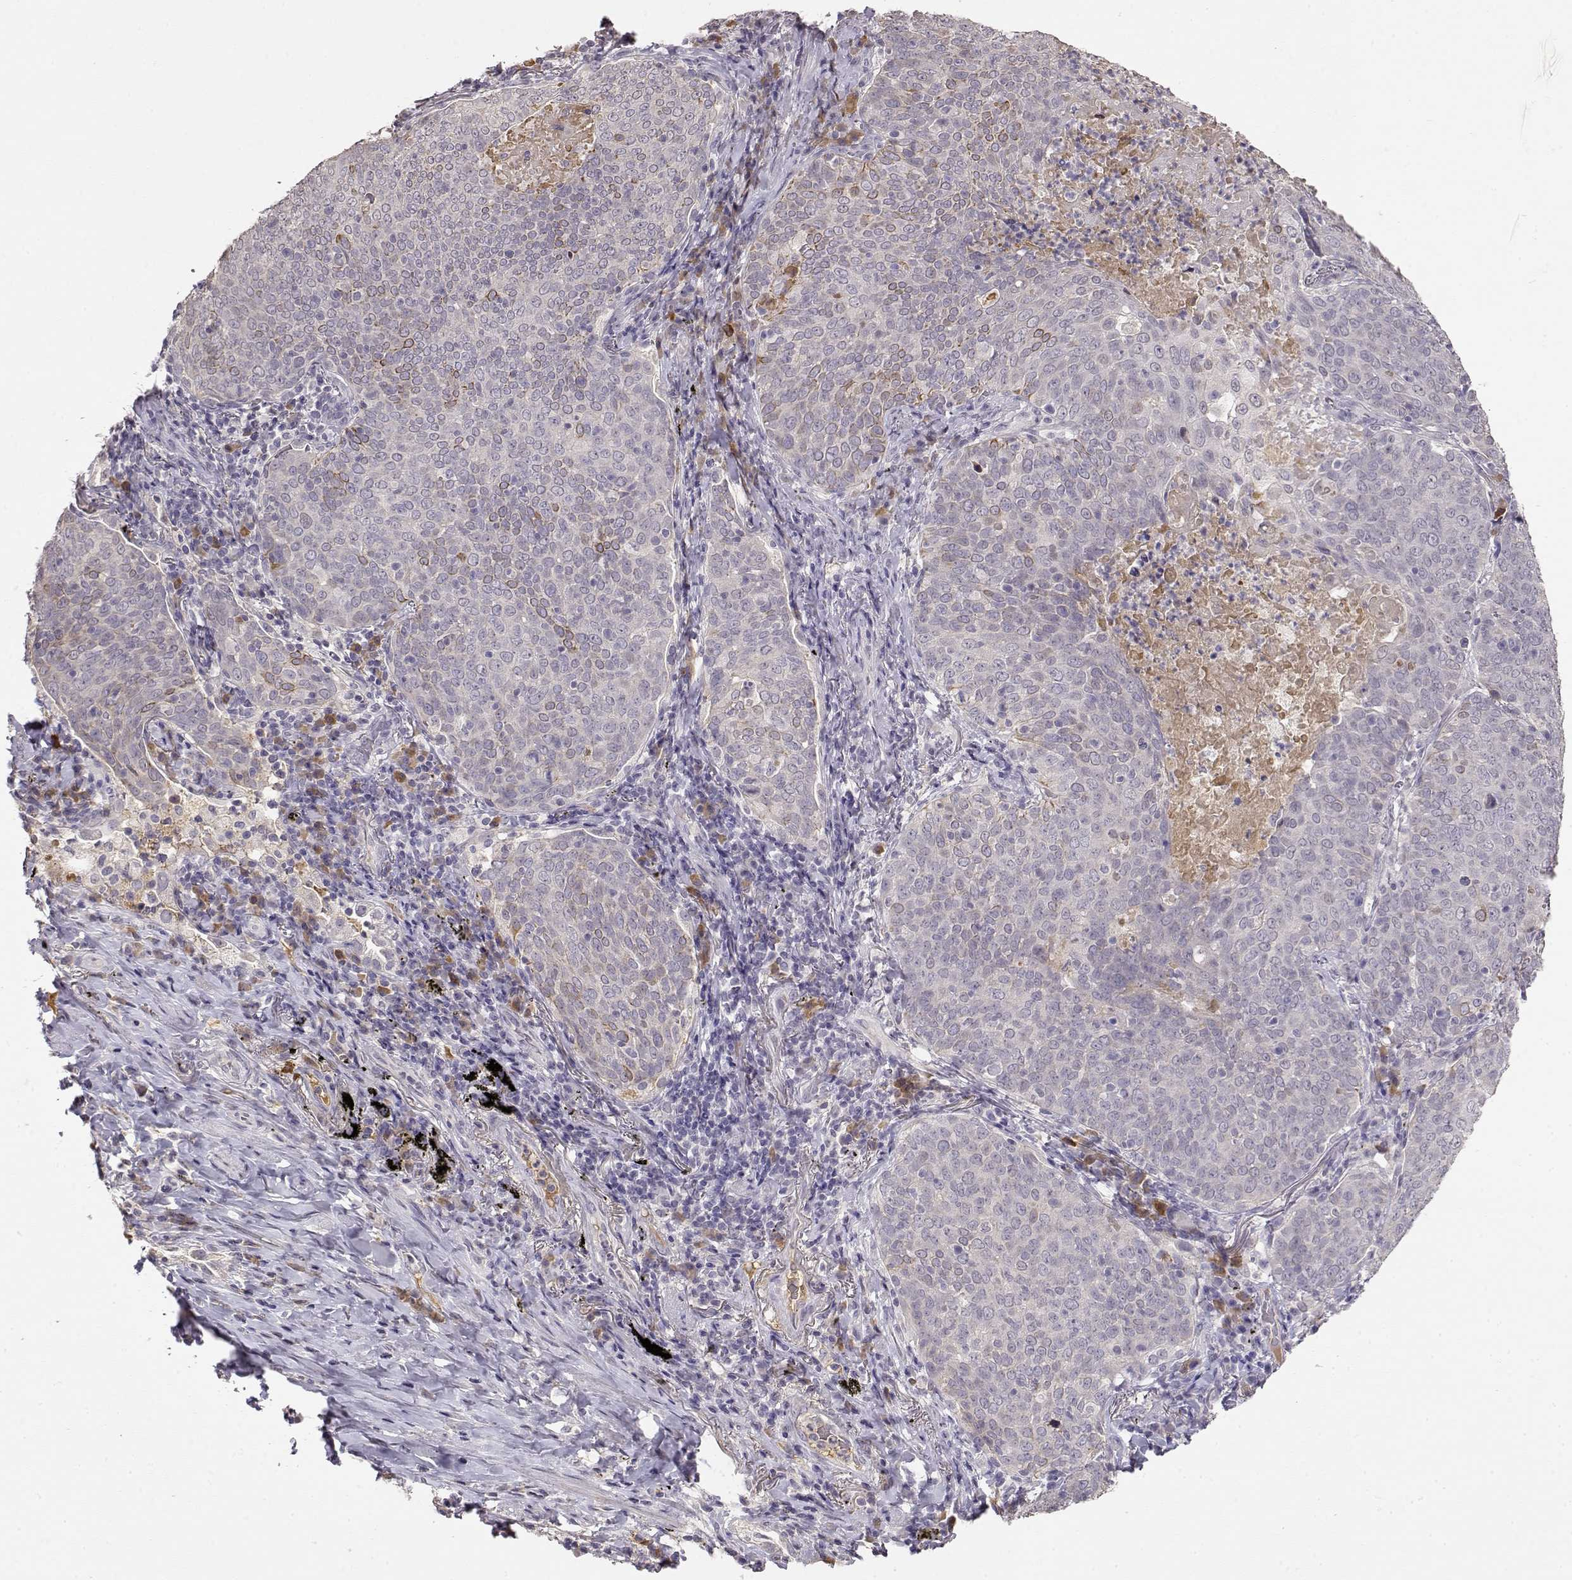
{"staining": {"intensity": "moderate", "quantity": "<25%", "location": "cytoplasmic/membranous"}, "tissue": "lung cancer", "cell_type": "Tumor cells", "image_type": "cancer", "snomed": [{"axis": "morphology", "description": "Squamous cell carcinoma, NOS"}, {"axis": "topography", "description": "Lung"}], "caption": "Lung squamous cell carcinoma tissue shows moderate cytoplasmic/membranous positivity in about <25% of tumor cells, visualized by immunohistochemistry. Immunohistochemistry stains the protein in brown and the nuclei are stained blue.", "gene": "TACR1", "patient": {"sex": "male", "age": 82}}